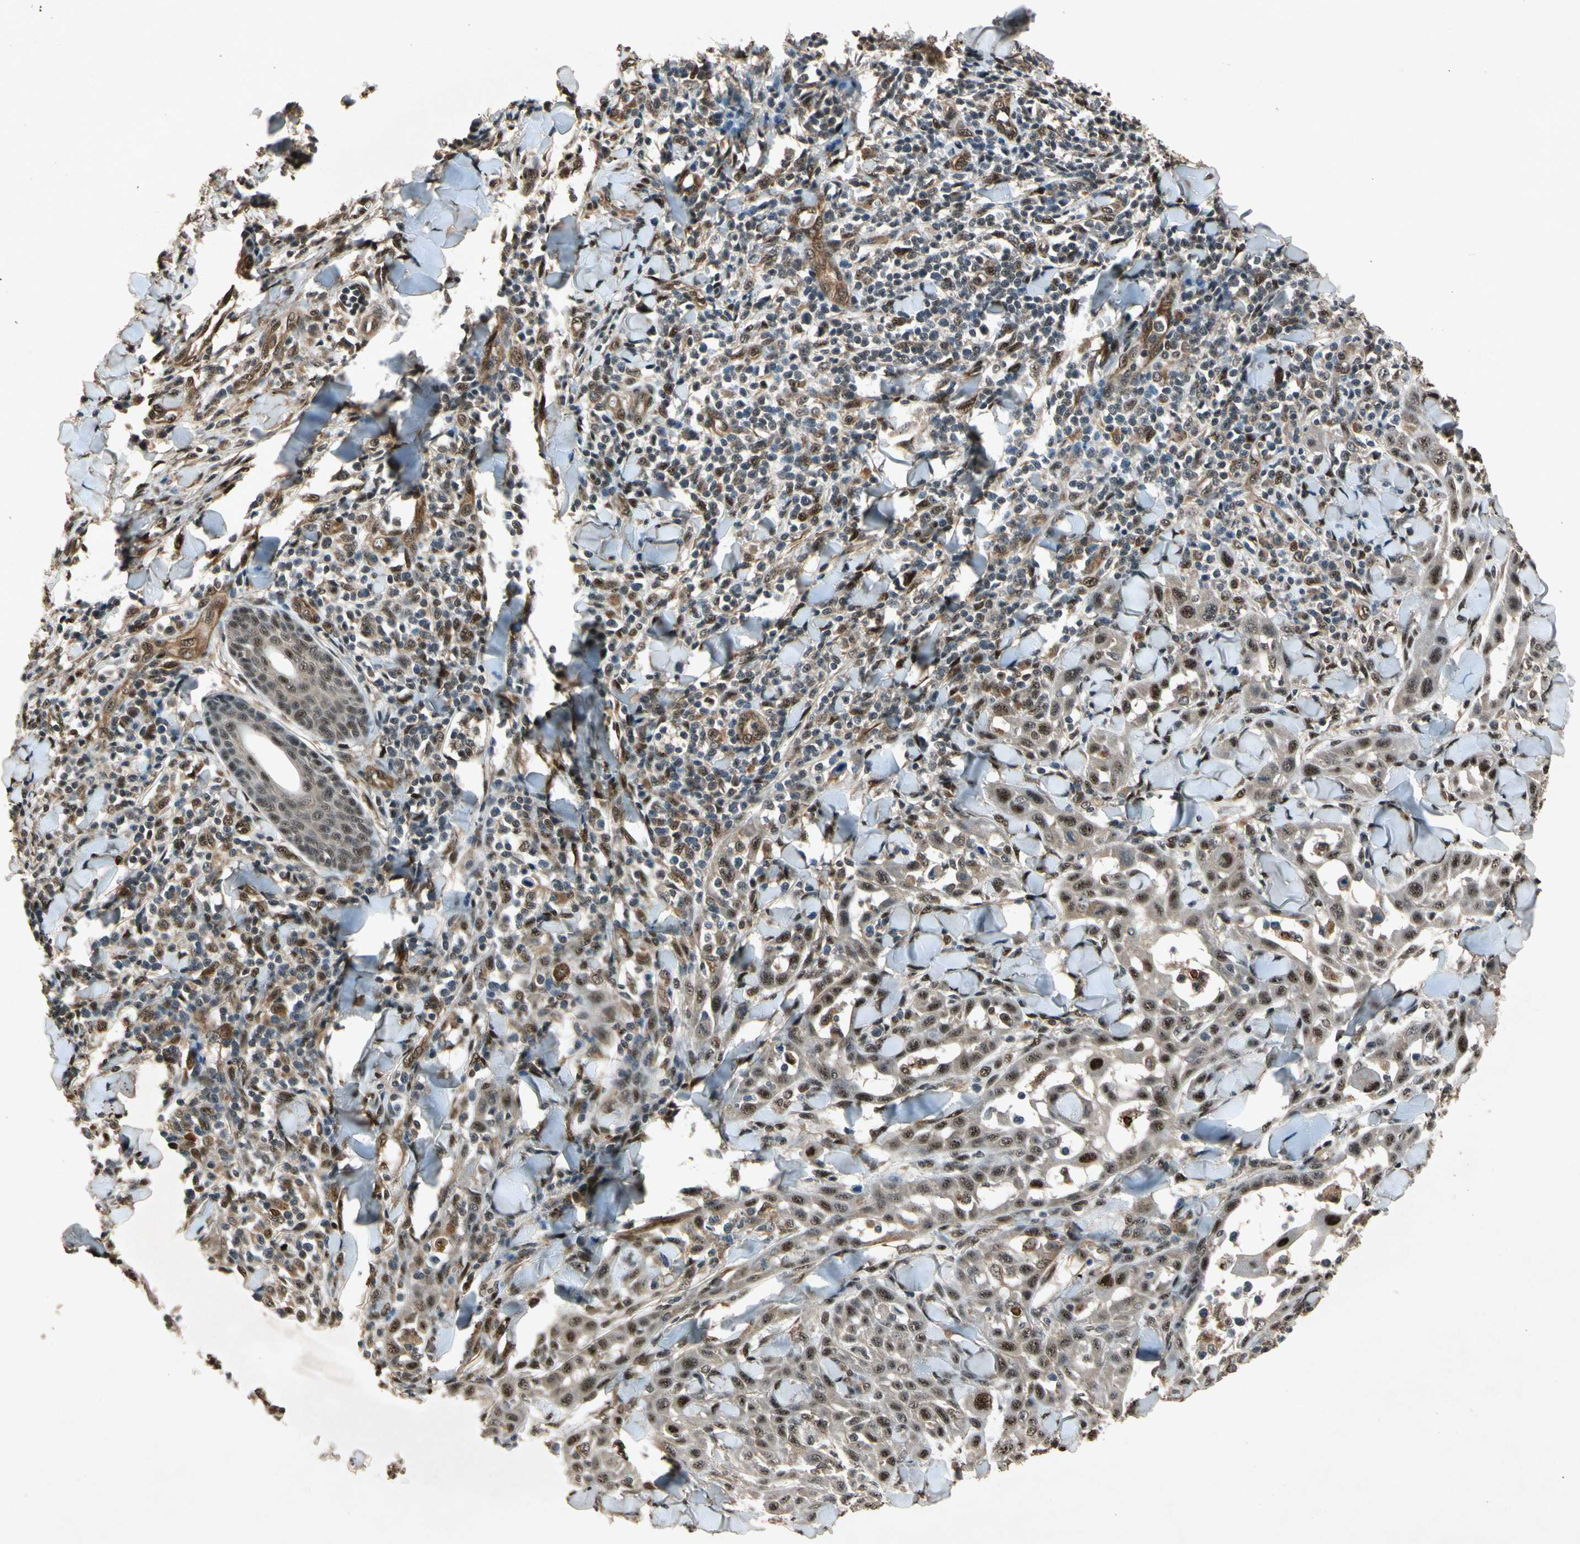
{"staining": {"intensity": "moderate", "quantity": ">75%", "location": "nuclear"}, "tissue": "skin cancer", "cell_type": "Tumor cells", "image_type": "cancer", "snomed": [{"axis": "morphology", "description": "Squamous cell carcinoma, NOS"}, {"axis": "topography", "description": "Skin"}], "caption": "Immunohistochemical staining of human skin squamous cell carcinoma displays moderate nuclear protein positivity in about >75% of tumor cells.", "gene": "PML", "patient": {"sex": "male", "age": 24}}